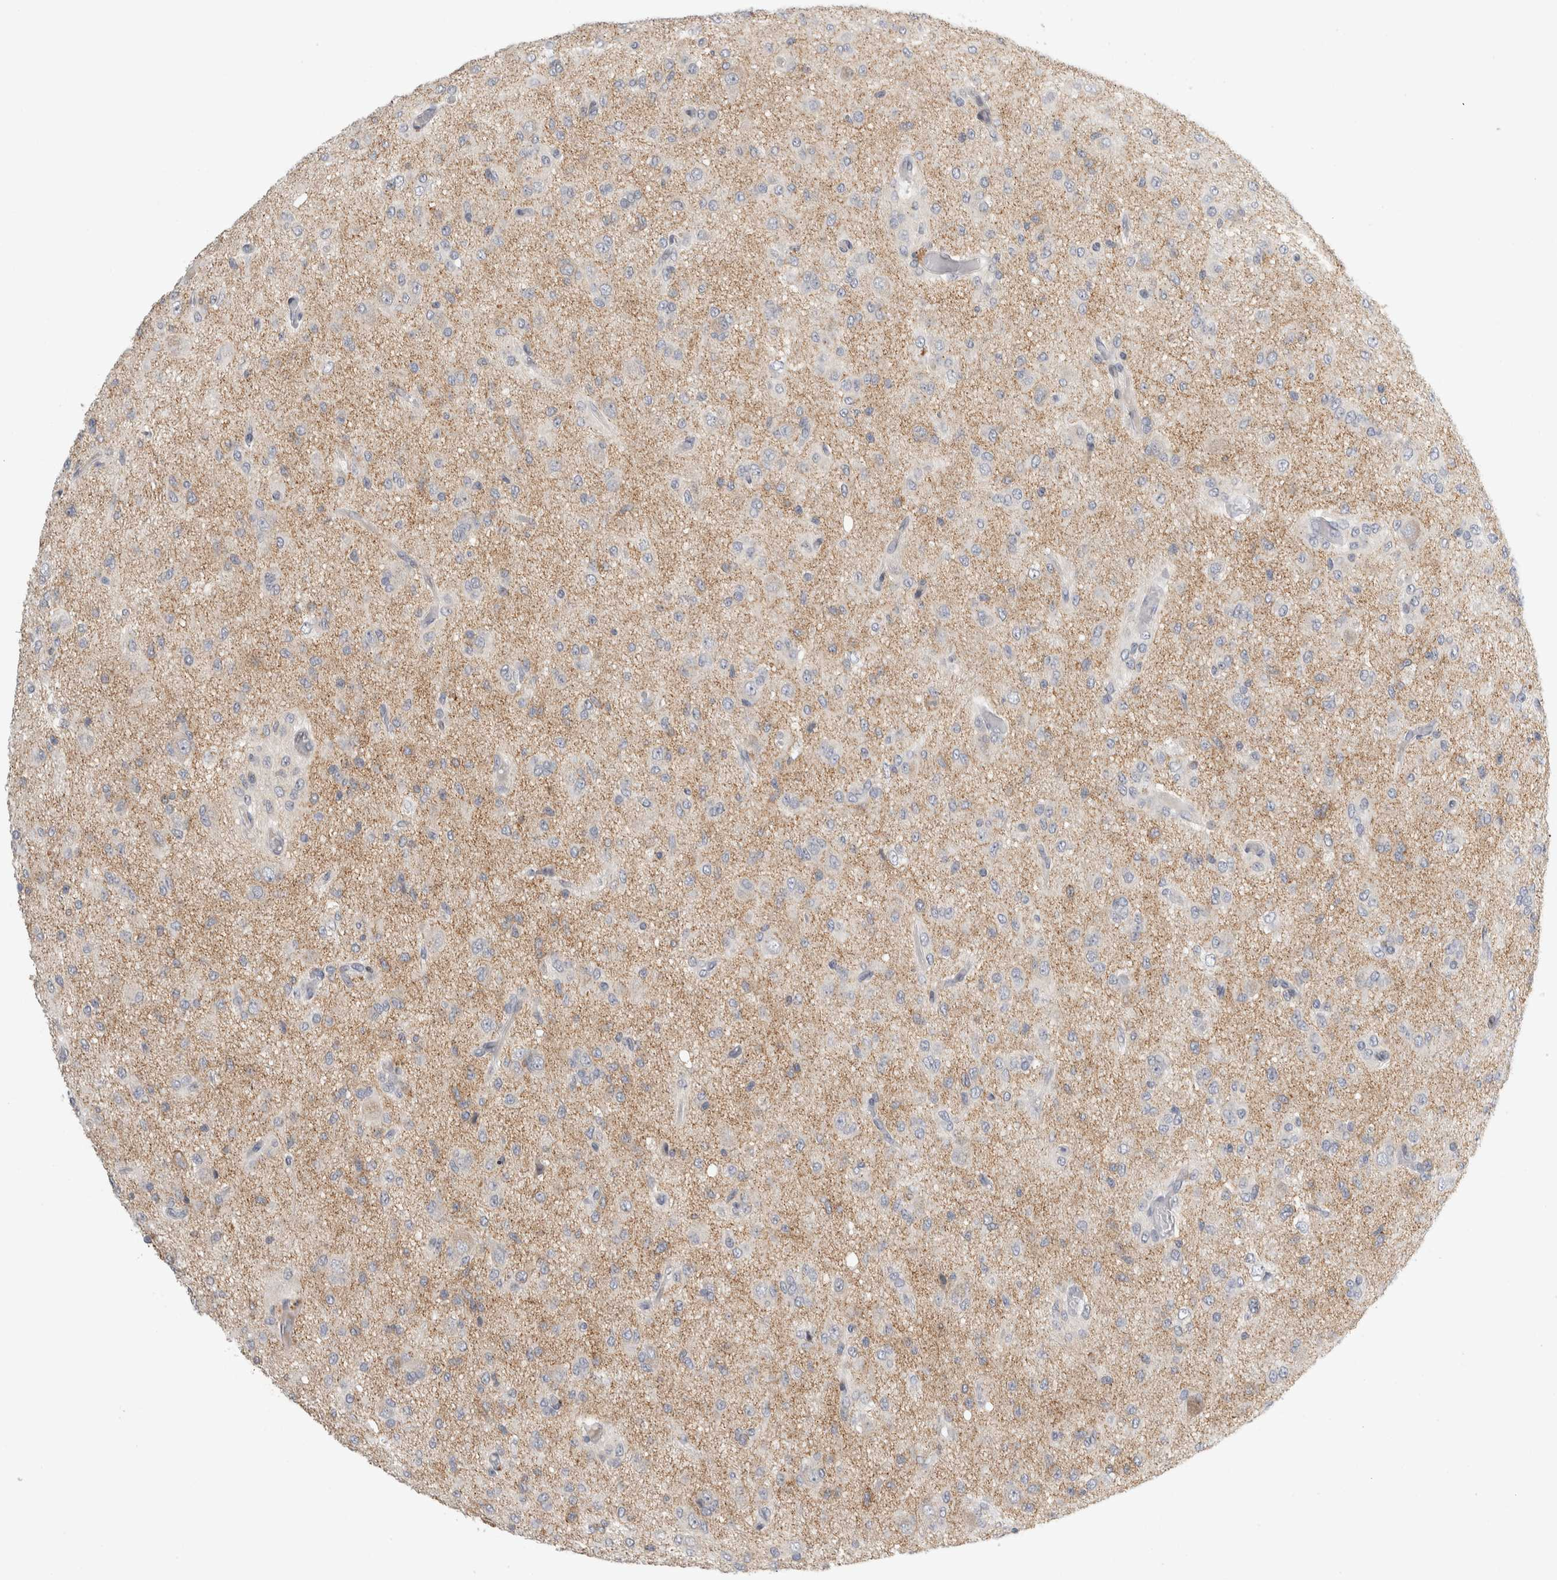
{"staining": {"intensity": "weak", "quantity": "<25%", "location": "cytoplasmic/membranous"}, "tissue": "glioma", "cell_type": "Tumor cells", "image_type": "cancer", "snomed": [{"axis": "morphology", "description": "Glioma, malignant, High grade"}, {"axis": "topography", "description": "Brain"}], "caption": "High power microscopy micrograph of an IHC histopathology image of high-grade glioma (malignant), revealing no significant staining in tumor cells.", "gene": "UTP25", "patient": {"sex": "female", "age": 59}}